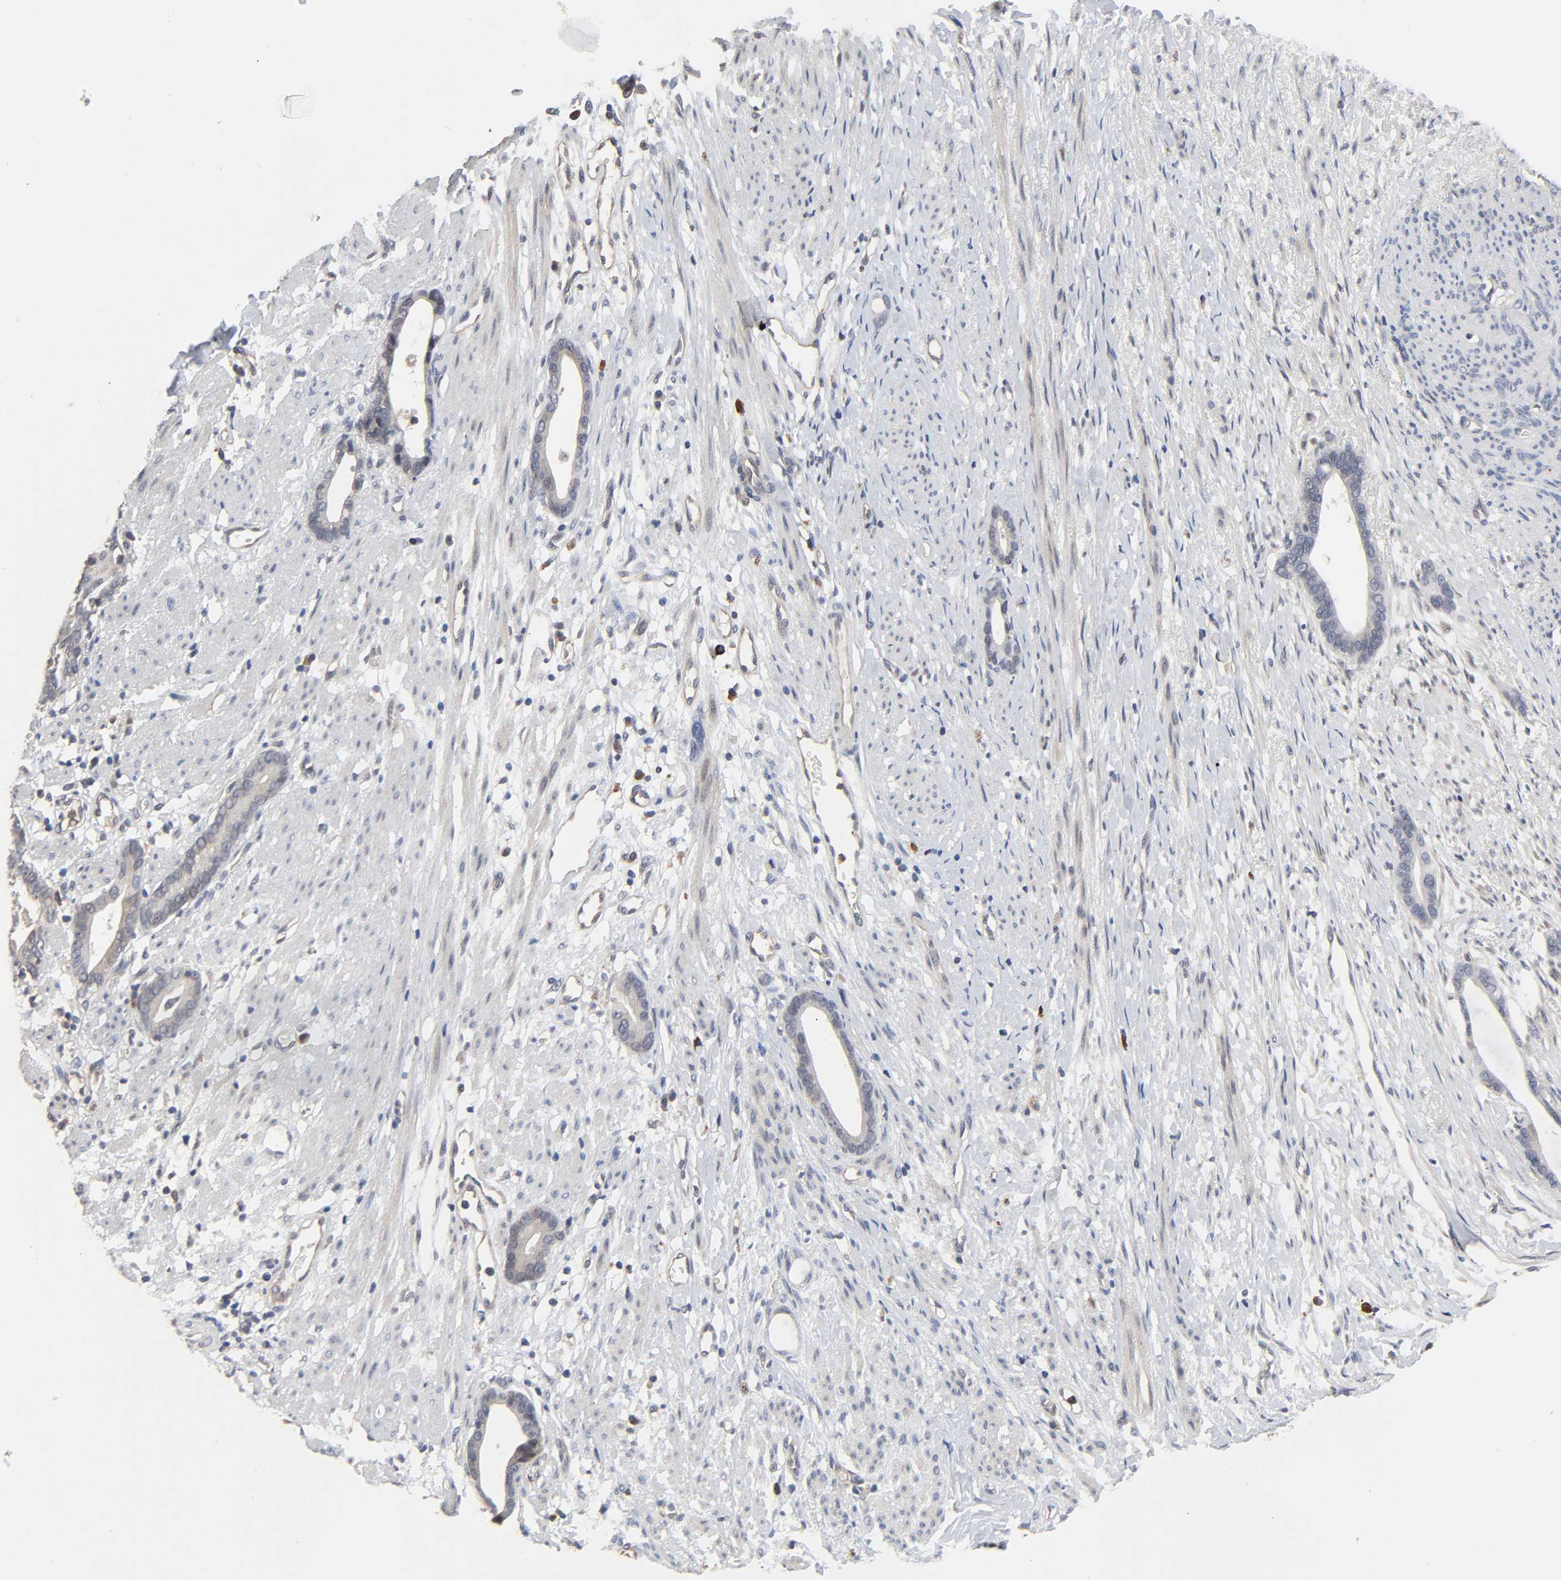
{"staining": {"intensity": "weak", "quantity": ">75%", "location": "cytoplasmic/membranous"}, "tissue": "stomach cancer", "cell_type": "Tumor cells", "image_type": "cancer", "snomed": [{"axis": "morphology", "description": "Adenocarcinoma, NOS"}, {"axis": "topography", "description": "Stomach"}], "caption": "Approximately >75% of tumor cells in stomach cancer show weak cytoplasmic/membranous protein expression as visualized by brown immunohistochemical staining.", "gene": "CCDC175", "patient": {"sex": "female", "age": 75}}